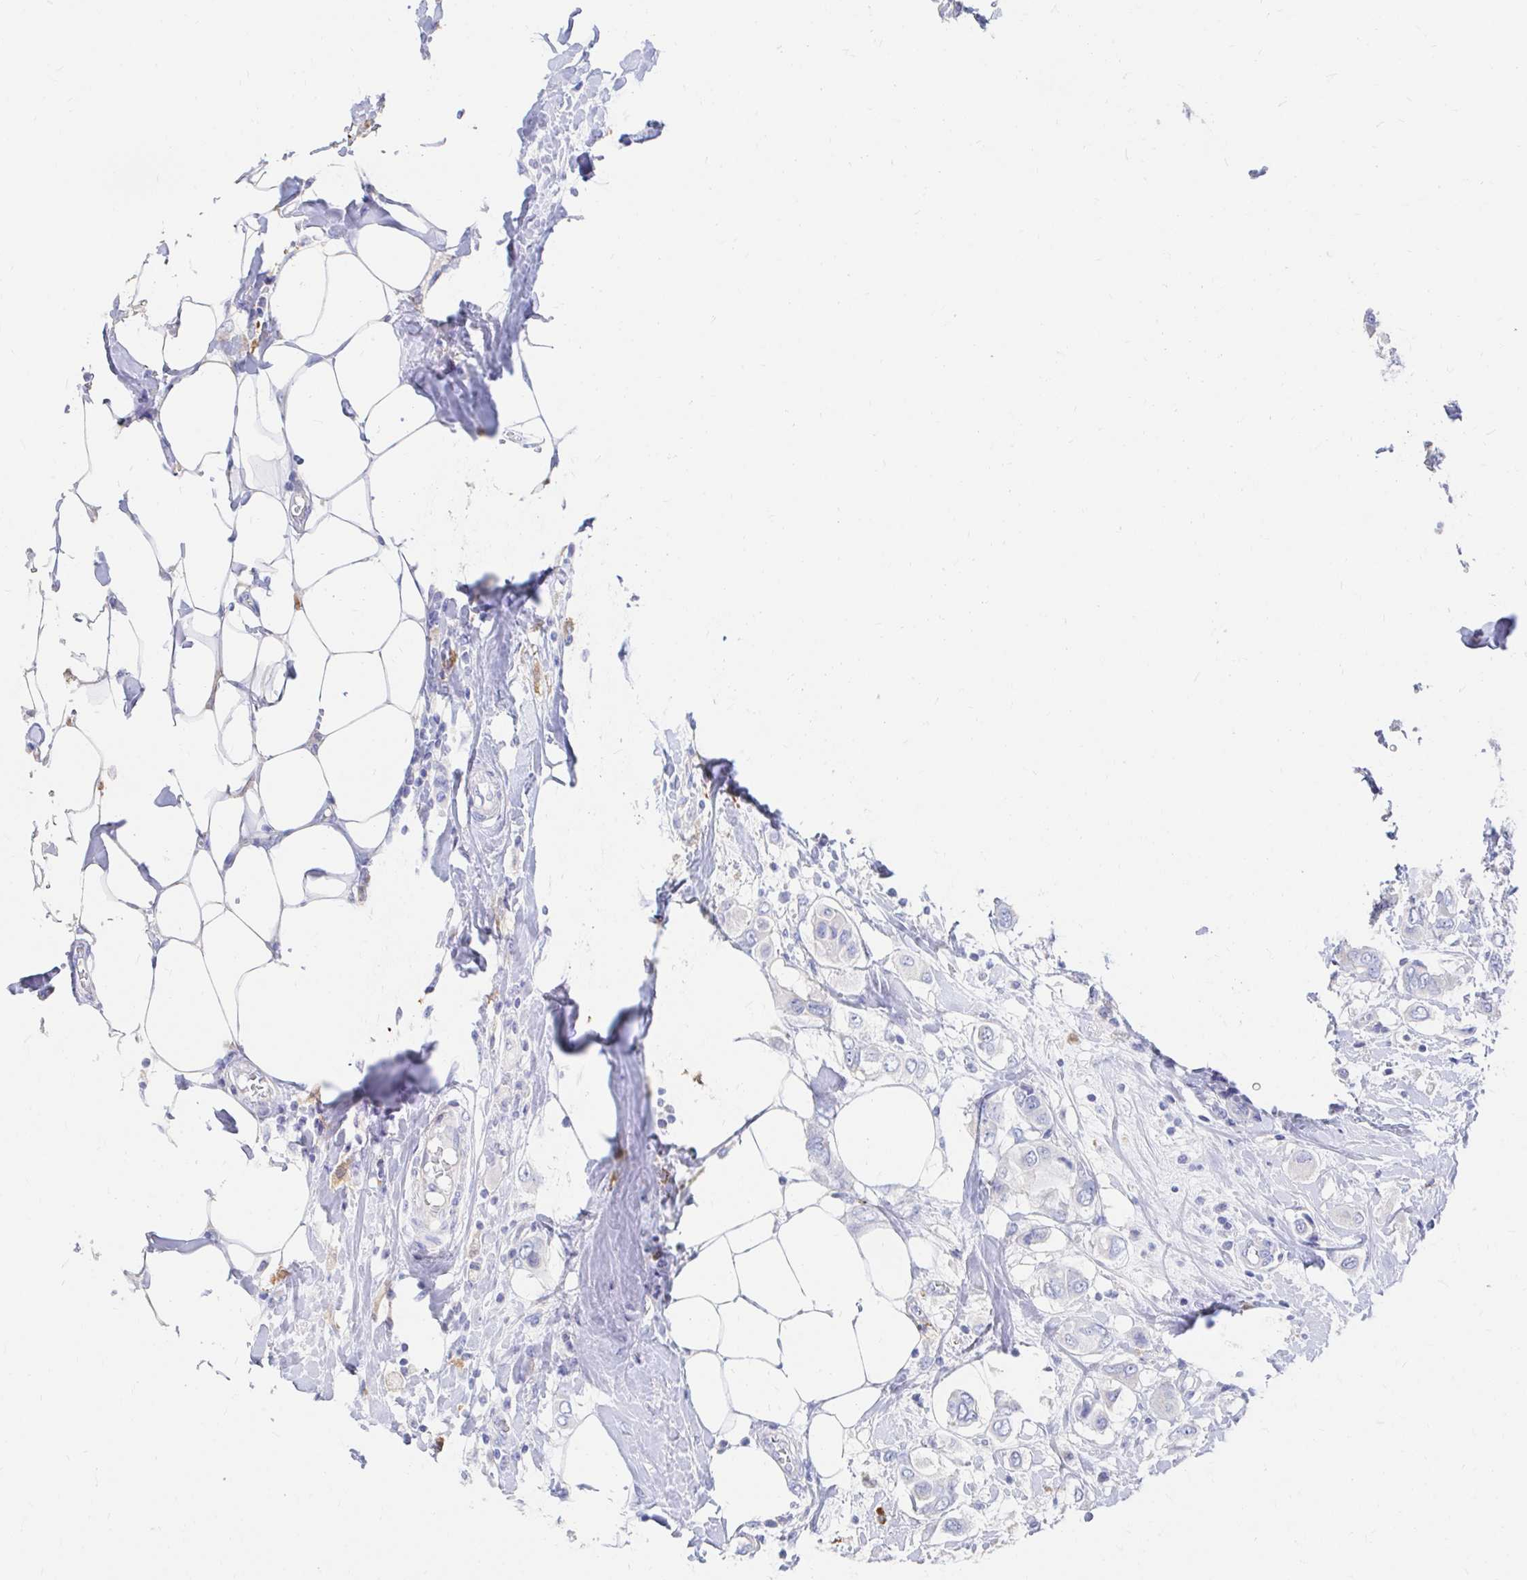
{"staining": {"intensity": "negative", "quantity": "none", "location": "none"}, "tissue": "breast cancer", "cell_type": "Tumor cells", "image_type": "cancer", "snomed": [{"axis": "morphology", "description": "Lobular carcinoma"}, {"axis": "topography", "description": "Breast"}], "caption": "A micrograph of breast lobular carcinoma stained for a protein shows no brown staining in tumor cells.", "gene": "LAMC3", "patient": {"sex": "female", "age": 51}}